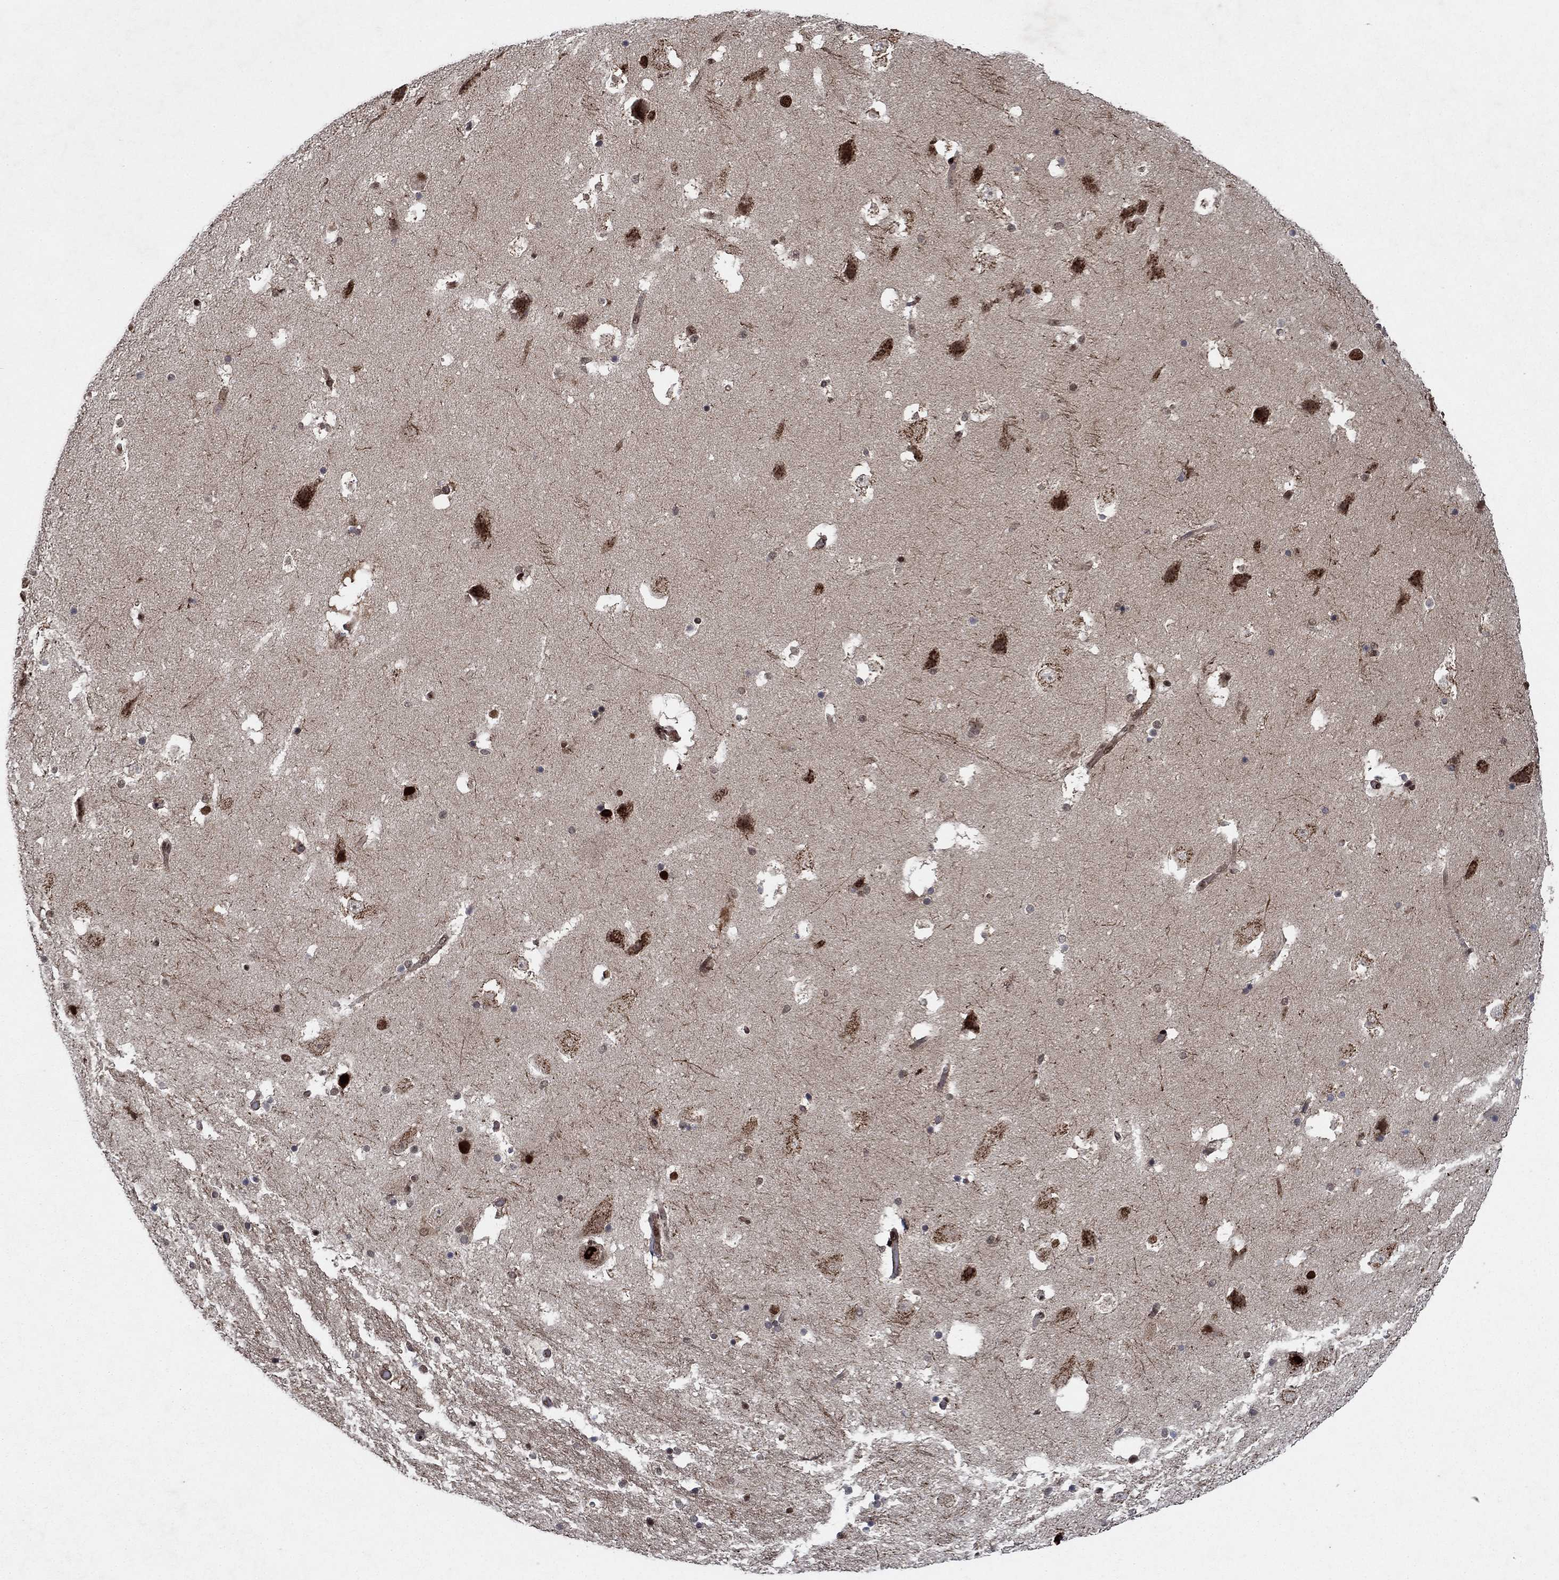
{"staining": {"intensity": "strong", "quantity": "<25%", "location": "nuclear"}, "tissue": "hippocampus", "cell_type": "Glial cells", "image_type": "normal", "snomed": [{"axis": "morphology", "description": "Normal tissue, NOS"}, {"axis": "topography", "description": "Hippocampus"}], "caption": "Hippocampus stained for a protein reveals strong nuclear positivity in glial cells.", "gene": "PRICKLE4", "patient": {"sex": "male", "age": 51}}